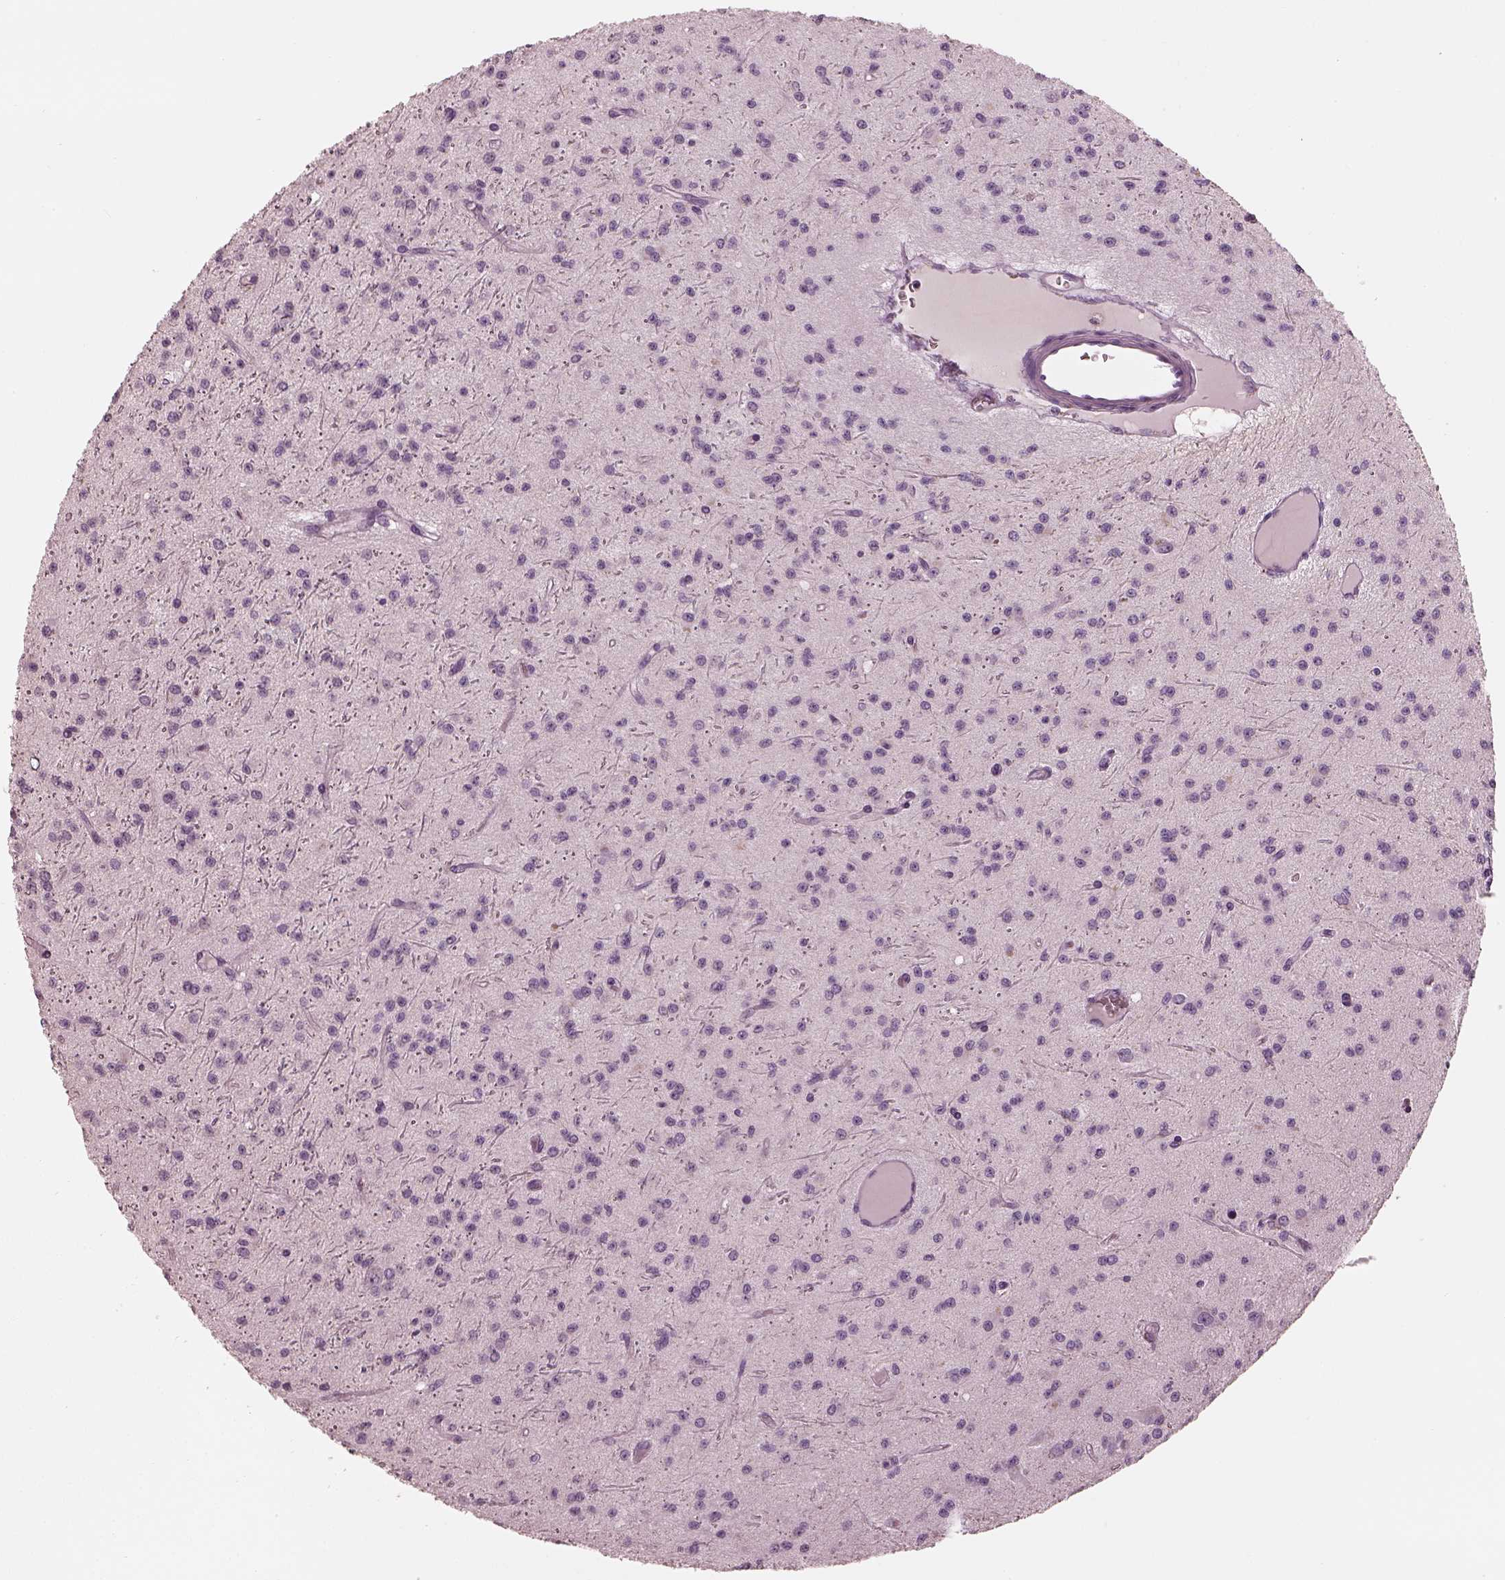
{"staining": {"intensity": "negative", "quantity": "none", "location": "none"}, "tissue": "glioma", "cell_type": "Tumor cells", "image_type": "cancer", "snomed": [{"axis": "morphology", "description": "Glioma, malignant, Low grade"}, {"axis": "topography", "description": "Brain"}], "caption": "Immunohistochemistry (IHC) of human glioma exhibits no expression in tumor cells.", "gene": "RSPH9", "patient": {"sex": "male", "age": 27}}